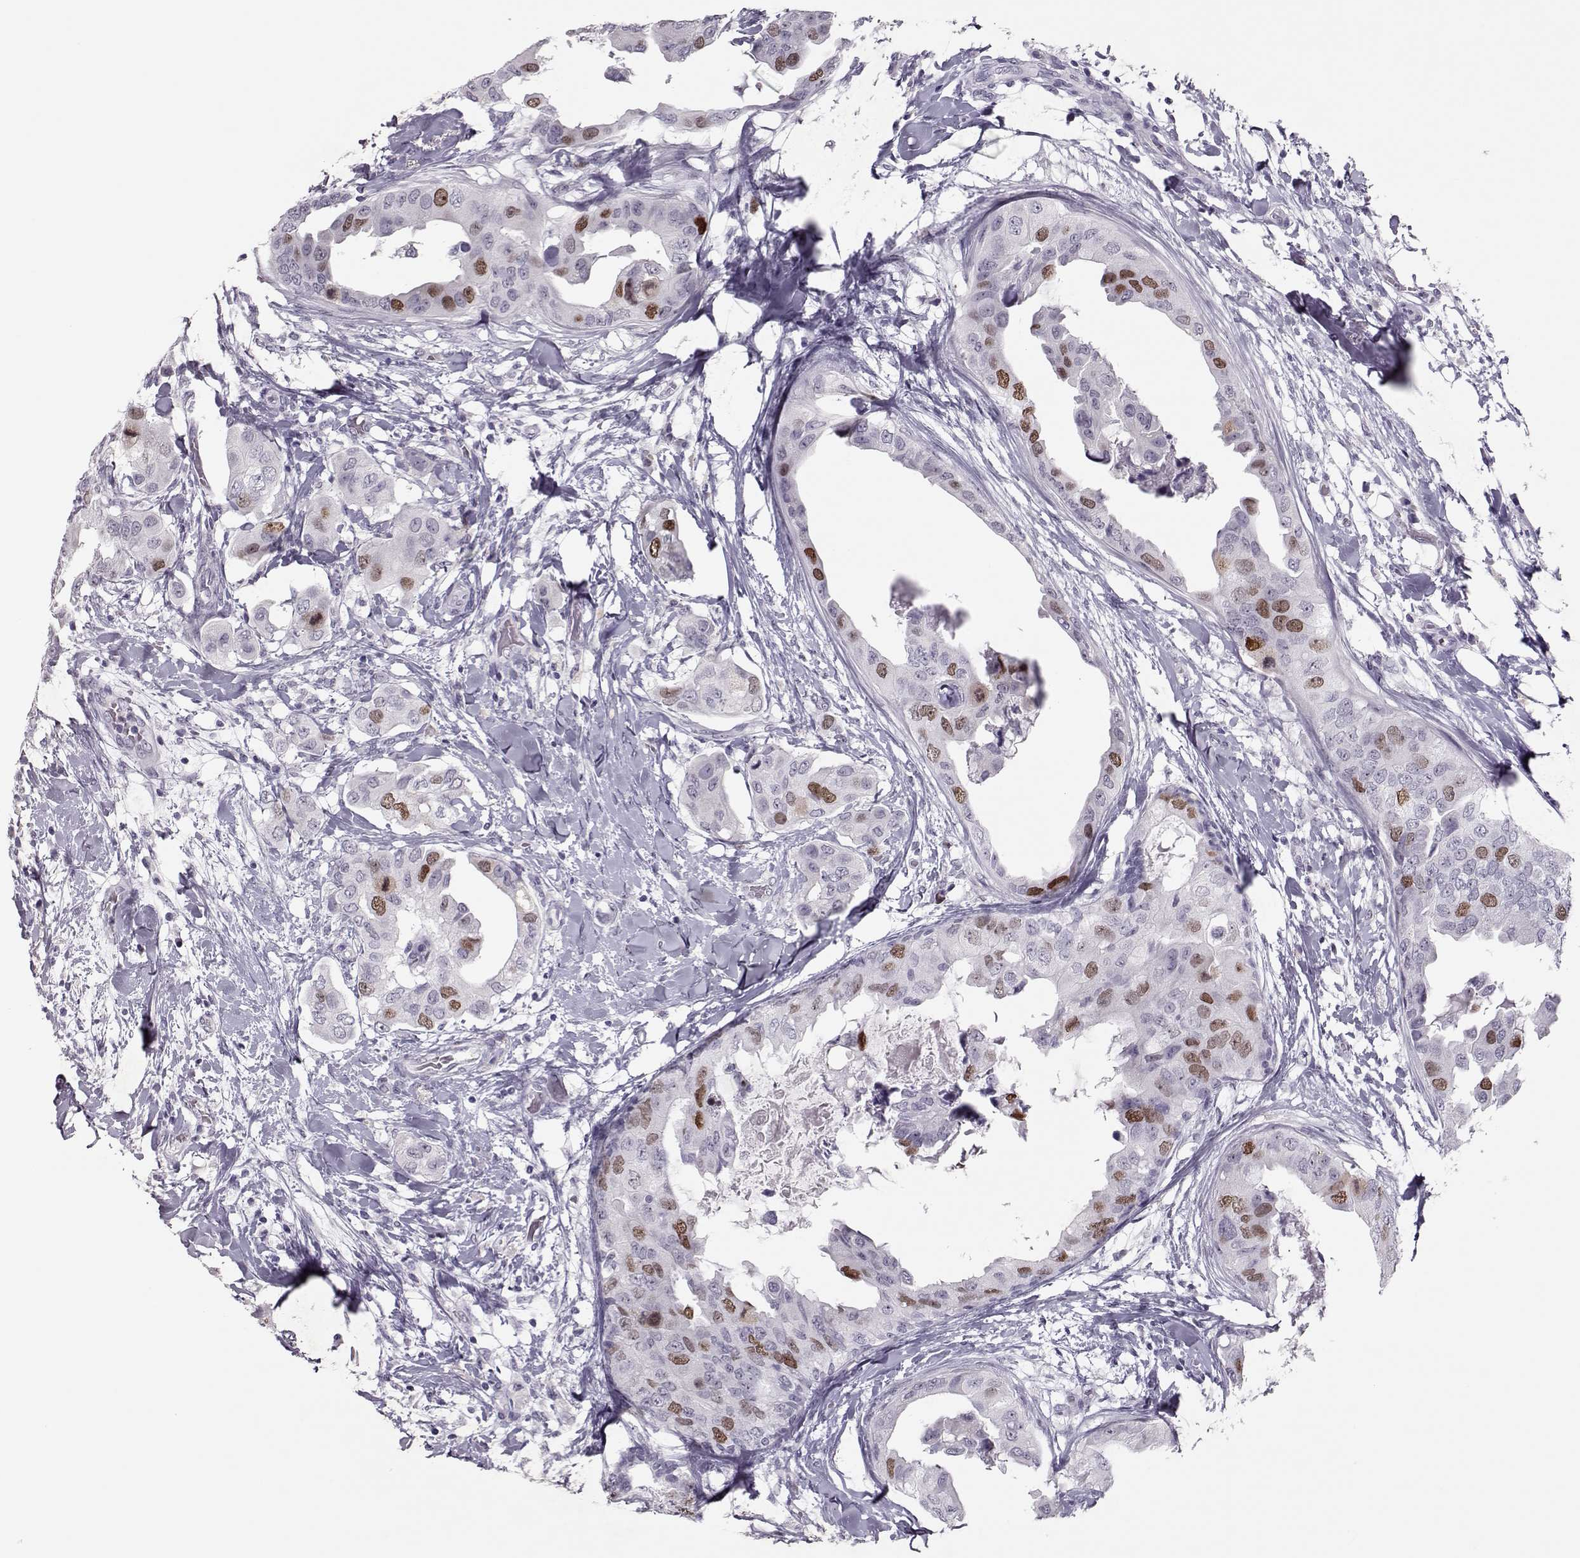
{"staining": {"intensity": "moderate", "quantity": "<25%", "location": "nuclear"}, "tissue": "breast cancer", "cell_type": "Tumor cells", "image_type": "cancer", "snomed": [{"axis": "morphology", "description": "Normal tissue, NOS"}, {"axis": "morphology", "description": "Duct carcinoma"}, {"axis": "topography", "description": "Breast"}], "caption": "Protein analysis of breast infiltrating ductal carcinoma tissue displays moderate nuclear staining in about <25% of tumor cells.", "gene": "SGO1", "patient": {"sex": "female", "age": 40}}